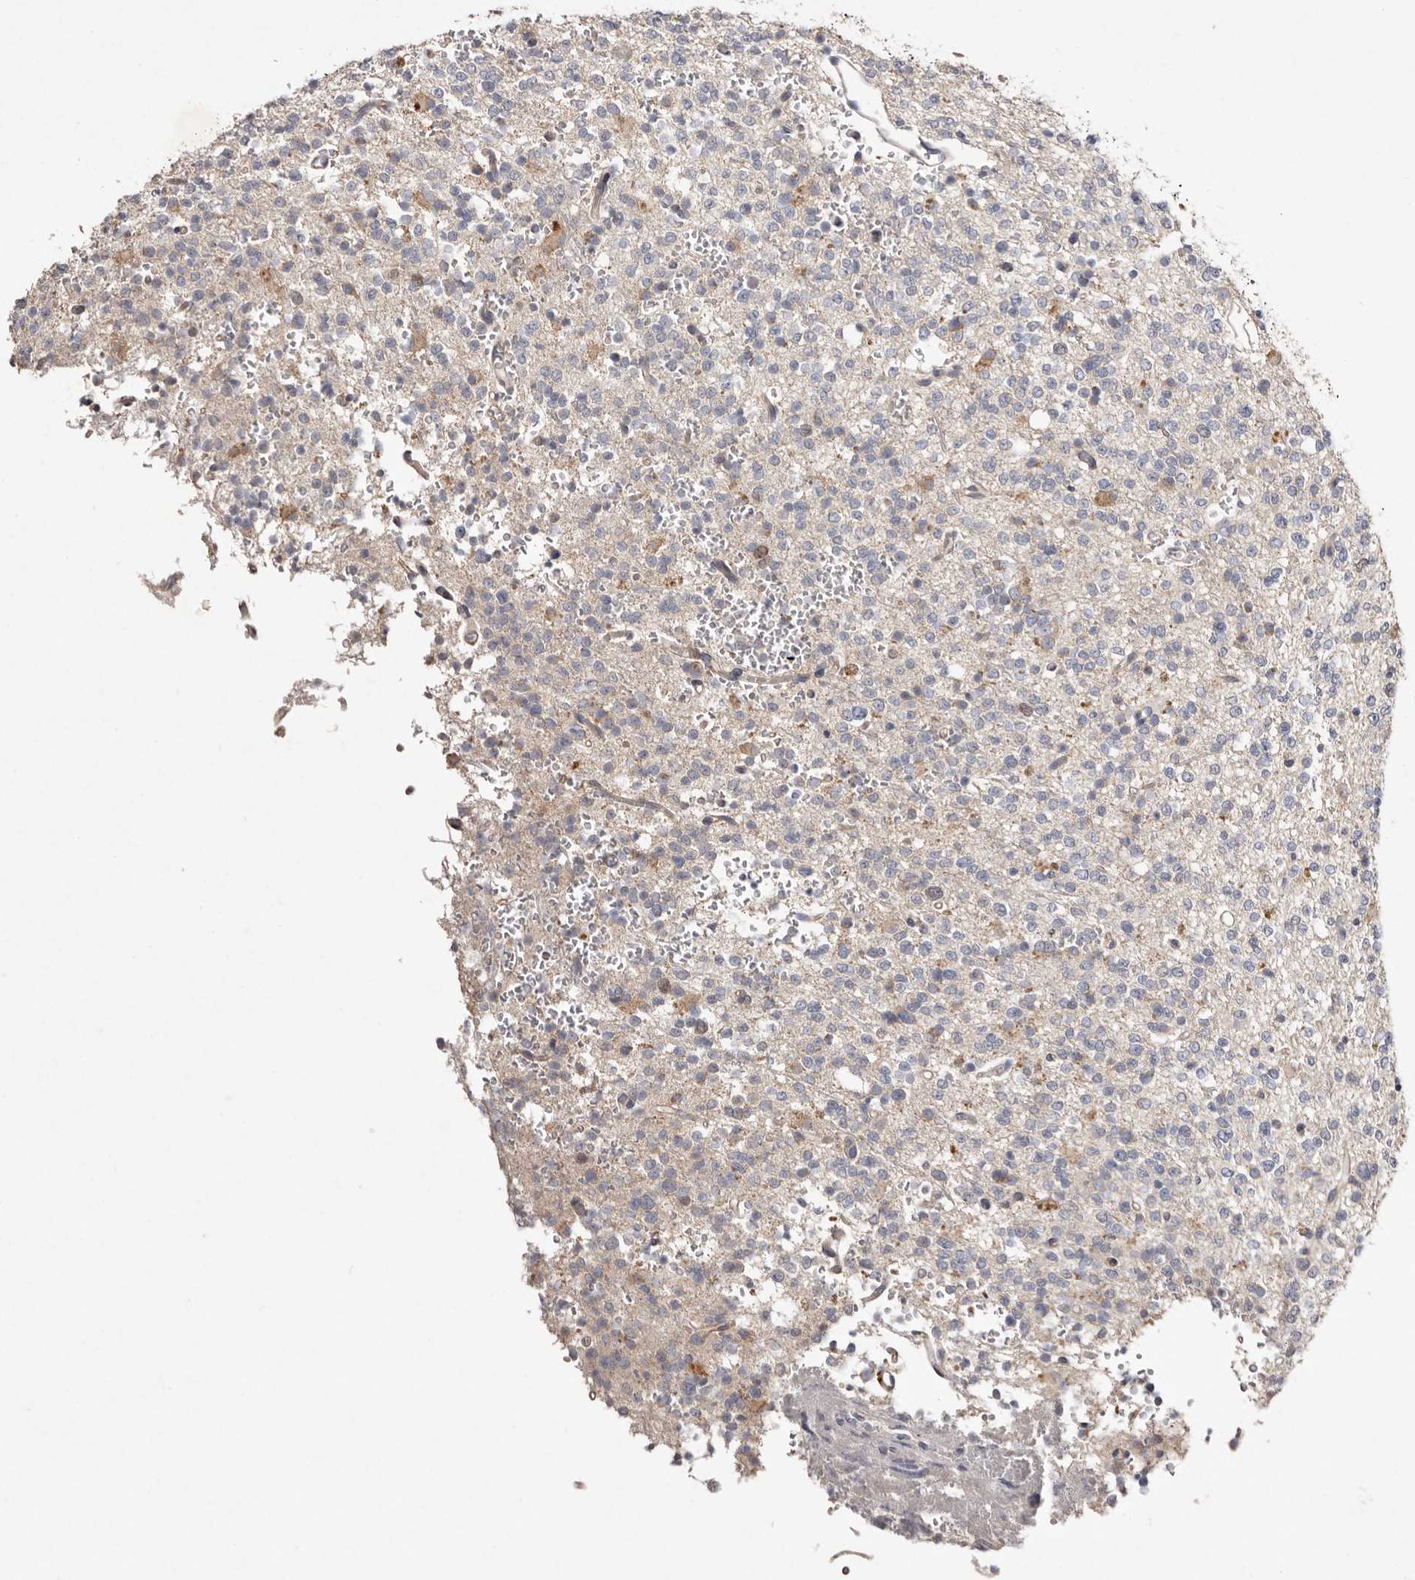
{"staining": {"intensity": "negative", "quantity": "none", "location": "none"}, "tissue": "glioma", "cell_type": "Tumor cells", "image_type": "cancer", "snomed": [{"axis": "morphology", "description": "Glioma, malignant, High grade"}, {"axis": "topography", "description": "Brain"}], "caption": "A histopathology image of high-grade glioma (malignant) stained for a protein reveals no brown staining in tumor cells.", "gene": "SLC25A20", "patient": {"sex": "female", "age": 62}}